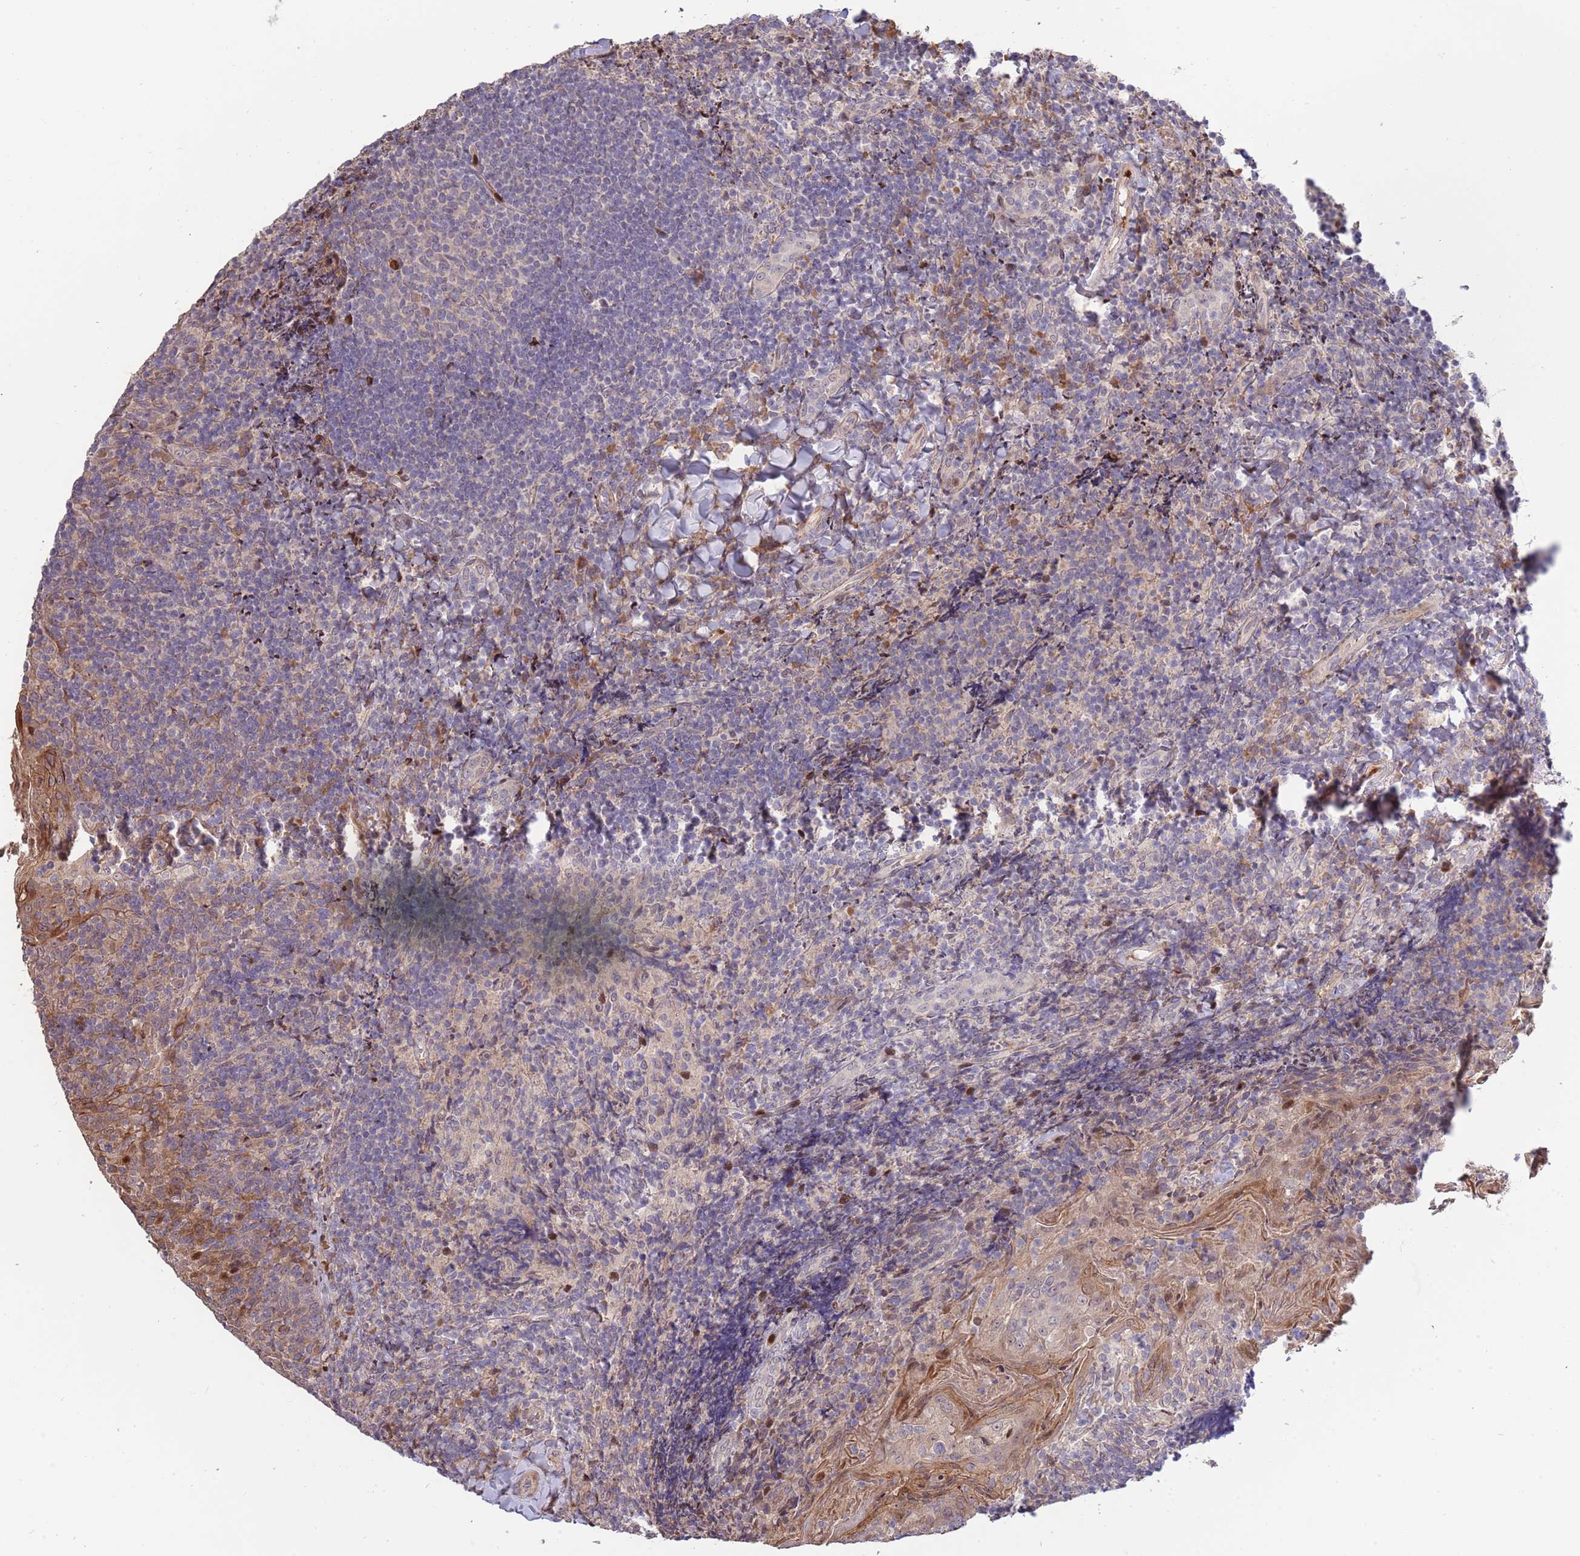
{"staining": {"intensity": "moderate", "quantity": "<25%", "location": "nuclear"}, "tissue": "tonsil", "cell_type": "Germinal center cells", "image_type": "normal", "snomed": [{"axis": "morphology", "description": "Normal tissue, NOS"}, {"axis": "topography", "description": "Tonsil"}], "caption": "Immunohistochemistry staining of normal tonsil, which demonstrates low levels of moderate nuclear staining in about <25% of germinal center cells indicating moderate nuclear protein positivity. The staining was performed using DAB (brown) for protein detection and nuclei were counterstained in hematoxylin (blue).", "gene": "SYNDIG1L", "patient": {"sex": "female", "age": 10}}